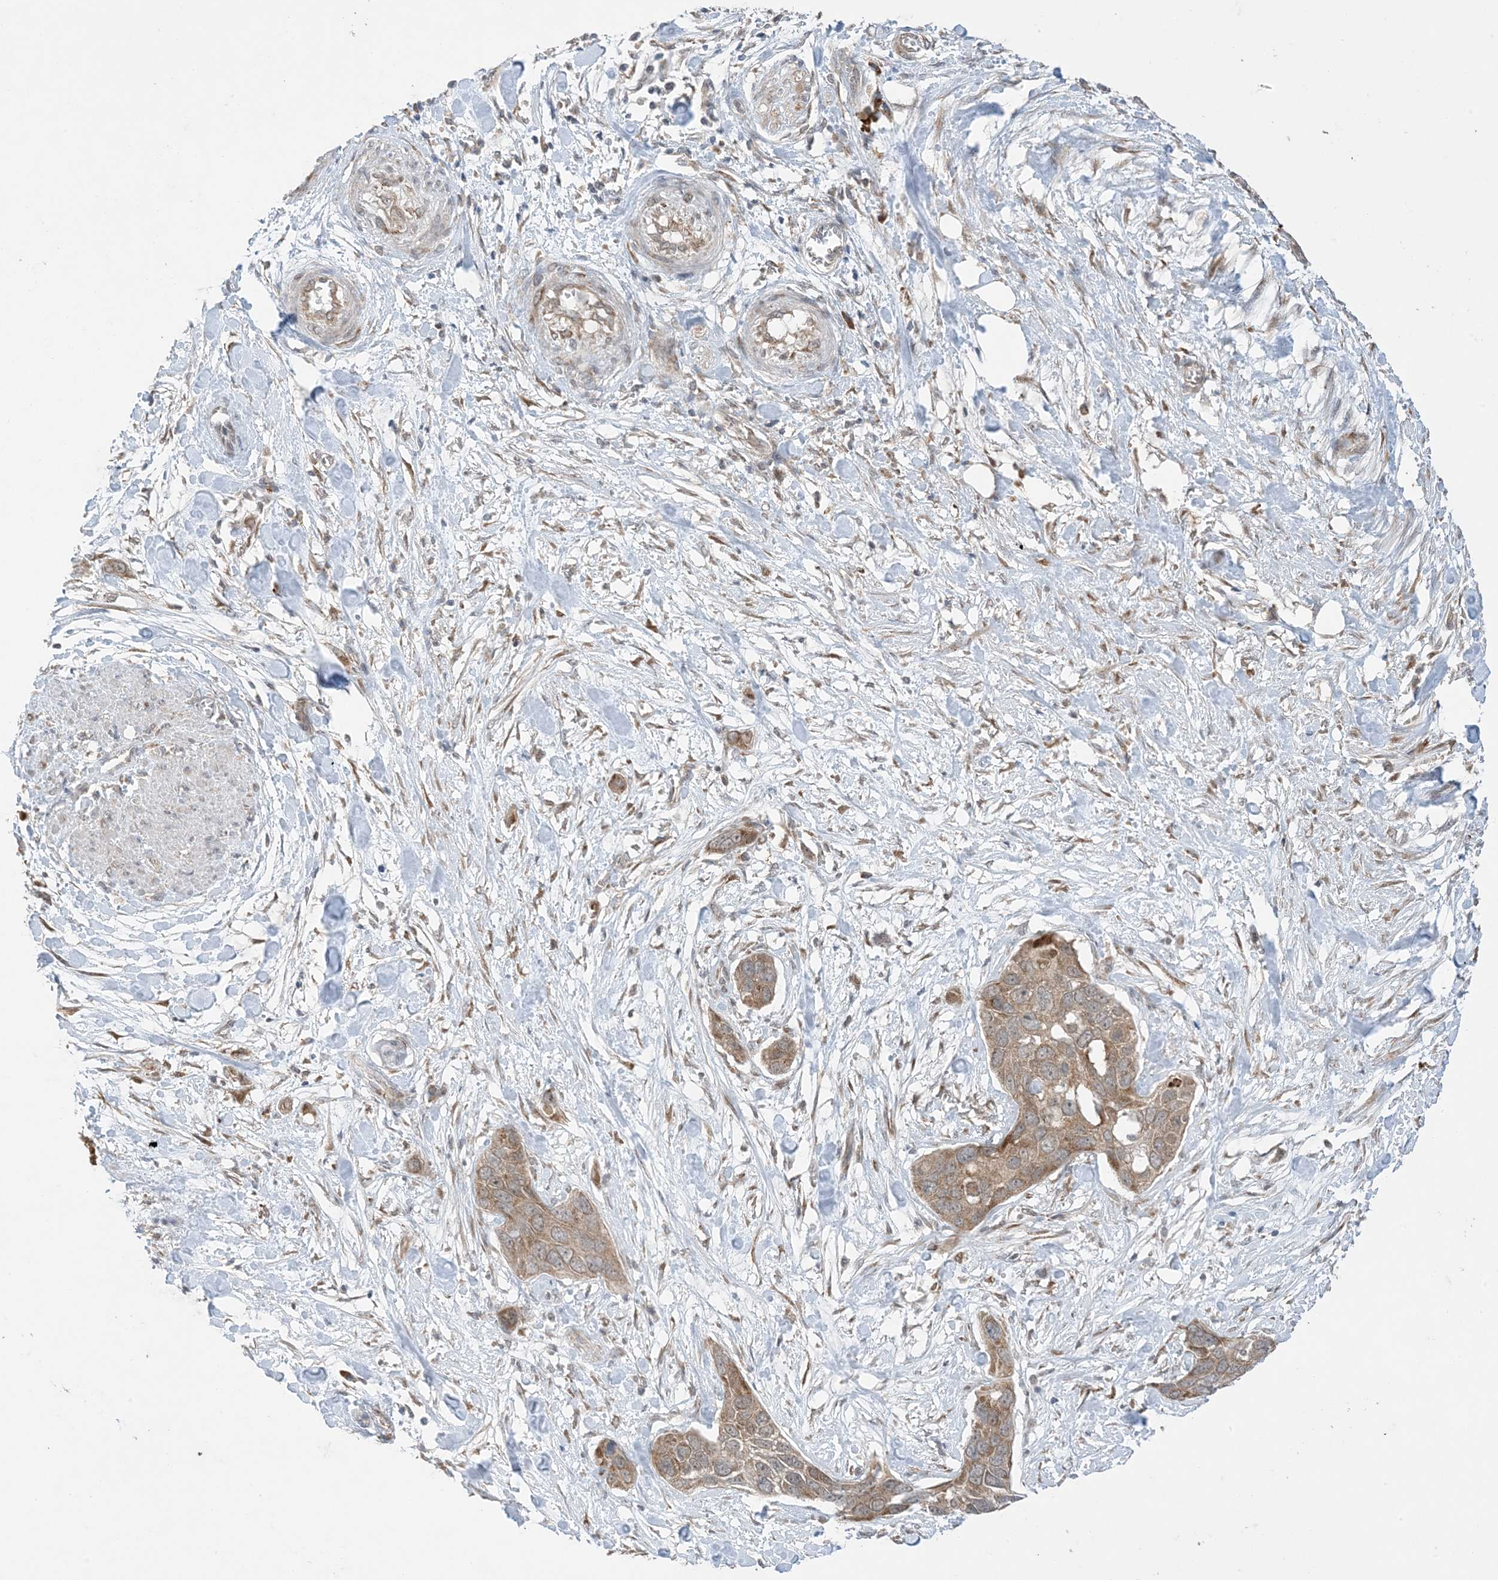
{"staining": {"intensity": "moderate", "quantity": ">75%", "location": "cytoplasmic/membranous"}, "tissue": "pancreatic cancer", "cell_type": "Tumor cells", "image_type": "cancer", "snomed": [{"axis": "morphology", "description": "Adenocarcinoma, NOS"}, {"axis": "topography", "description": "Pancreas"}], "caption": "The immunohistochemical stain shows moderate cytoplasmic/membranous positivity in tumor cells of pancreatic cancer (adenocarcinoma) tissue.", "gene": "ODC1", "patient": {"sex": "female", "age": 60}}